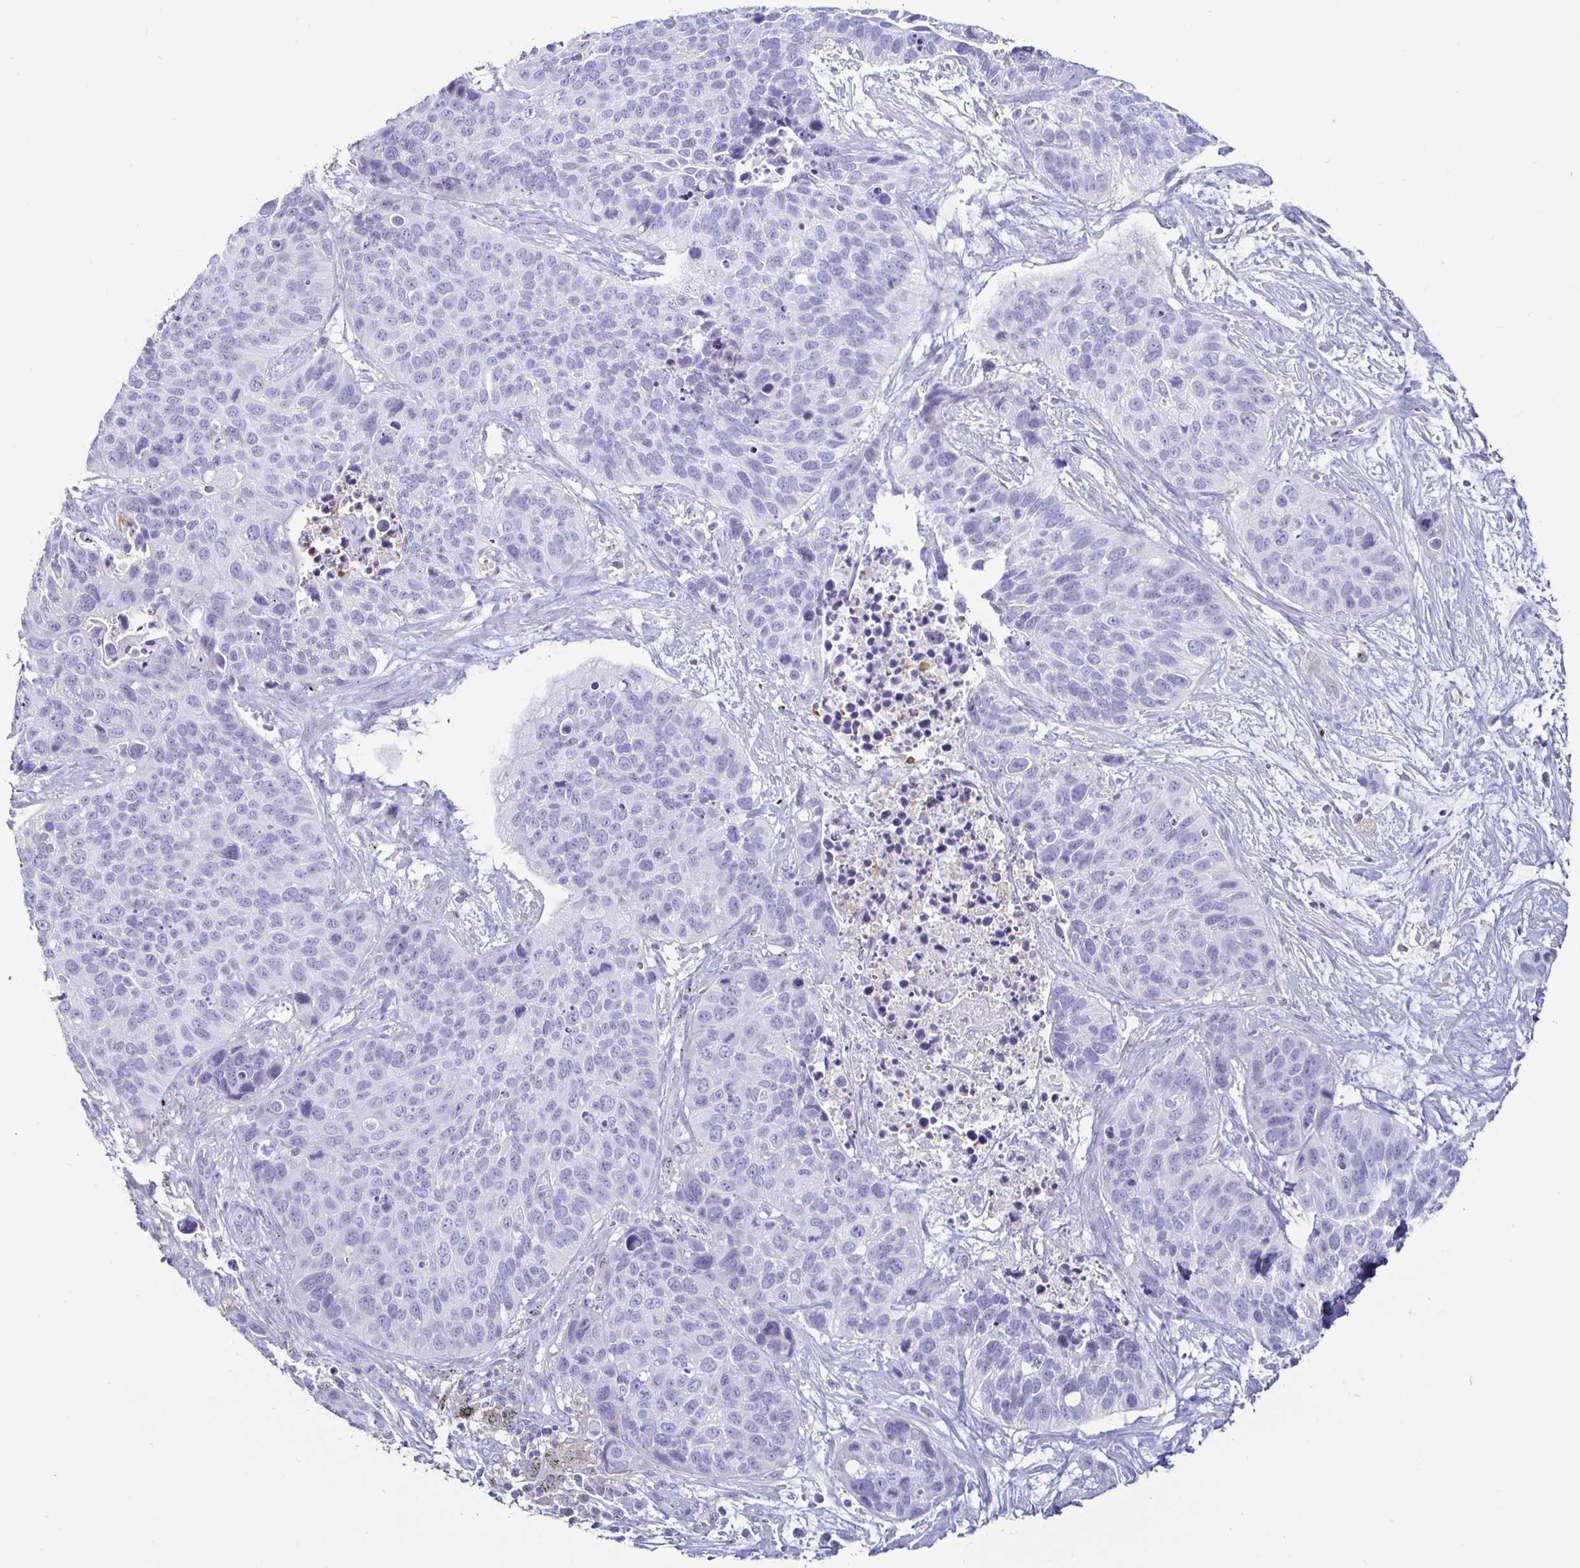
{"staining": {"intensity": "negative", "quantity": "none", "location": "none"}, "tissue": "lung cancer", "cell_type": "Tumor cells", "image_type": "cancer", "snomed": [{"axis": "morphology", "description": "Squamous cell carcinoma, NOS"}, {"axis": "topography", "description": "Lung"}], "caption": "The image exhibits no staining of tumor cells in lung squamous cell carcinoma. The staining was performed using DAB (3,3'-diaminobenzidine) to visualize the protein expression in brown, while the nuclei were stained in blue with hematoxylin (Magnification: 20x).", "gene": "SIRPA", "patient": {"sex": "male", "age": 62}}